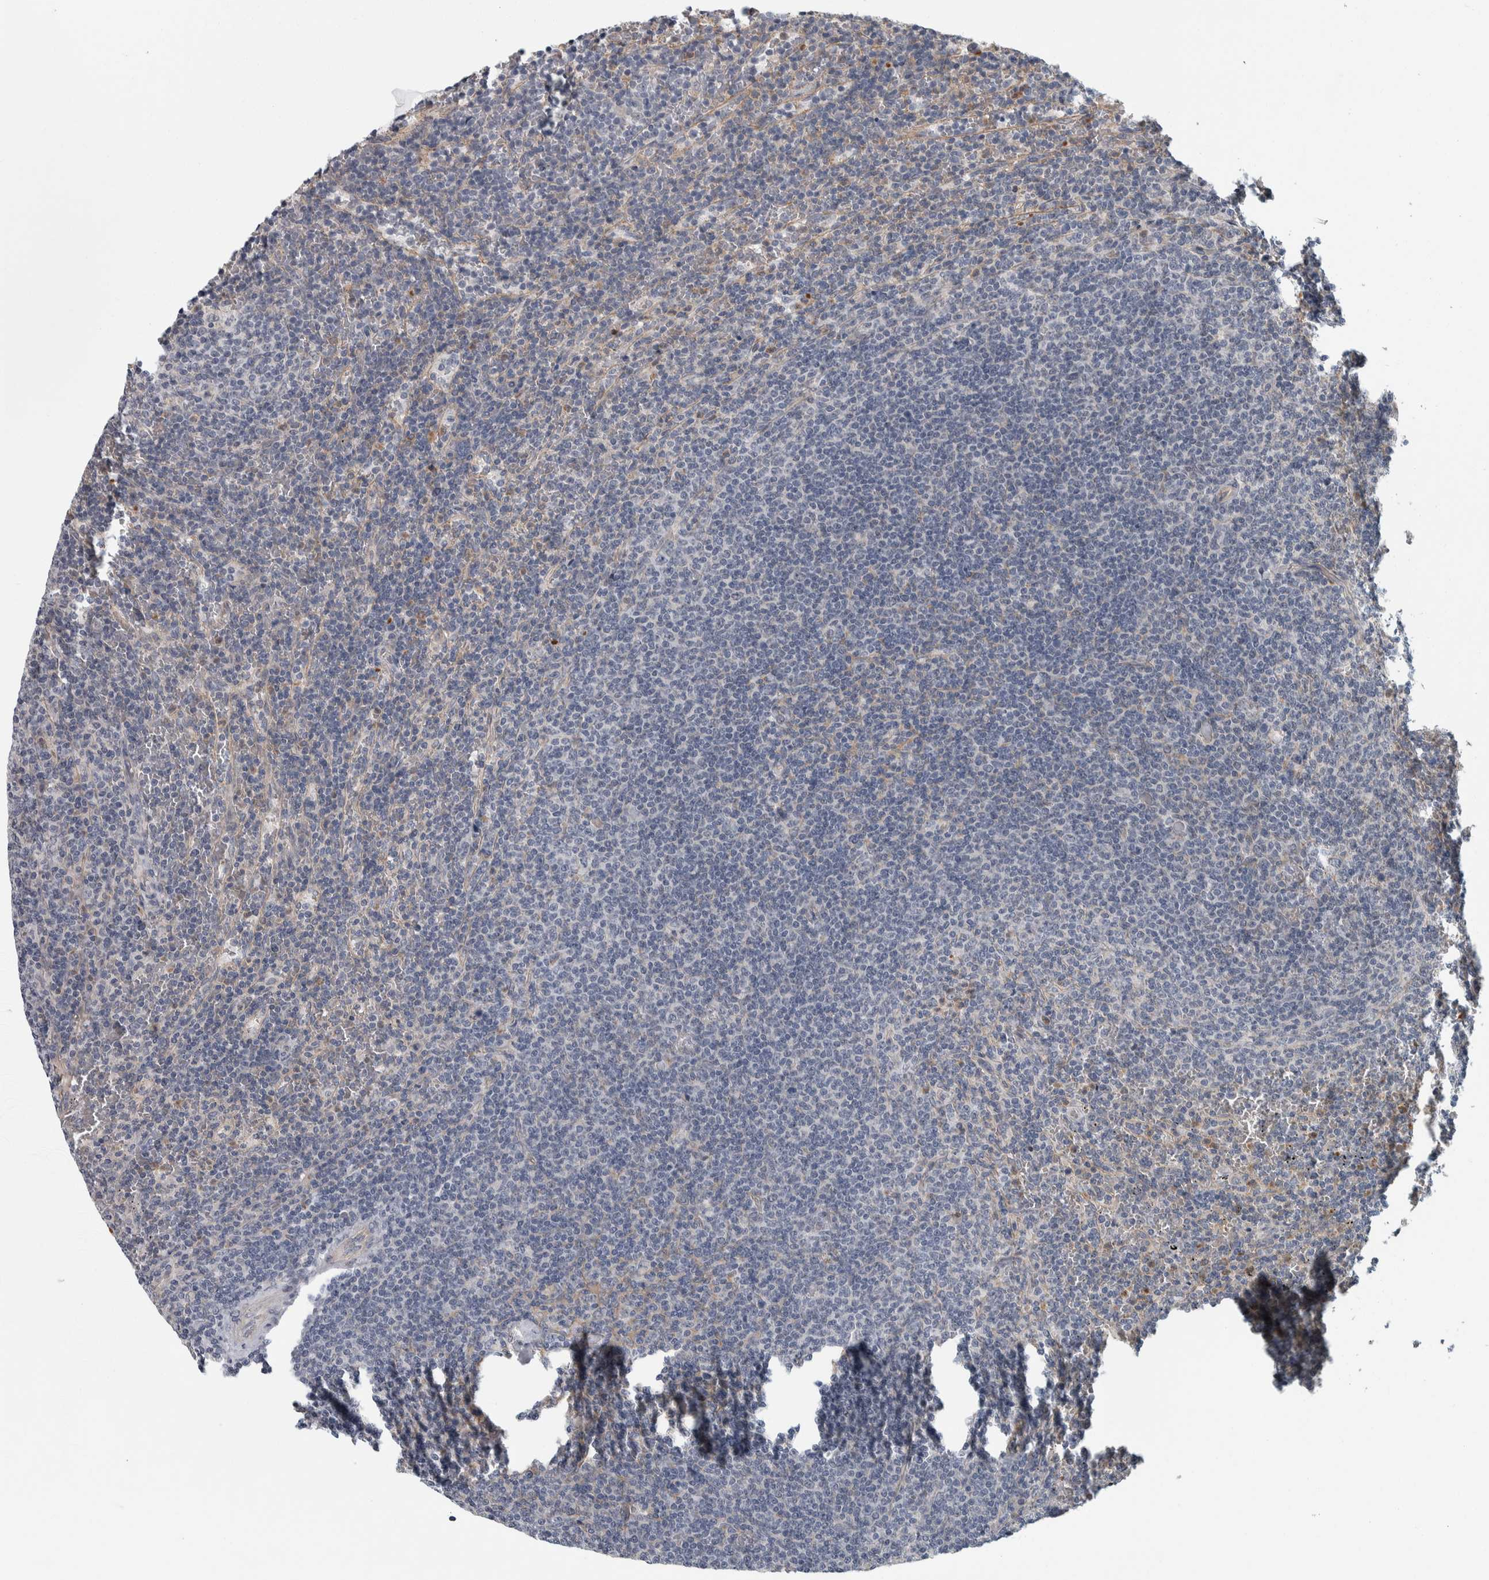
{"staining": {"intensity": "negative", "quantity": "none", "location": "none"}, "tissue": "lymphoma", "cell_type": "Tumor cells", "image_type": "cancer", "snomed": [{"axis": "morphology", "description": "Malignant lymphoma, non-Hodgkin's type, Low grade"}, {"axis": "topography", "description": "Spleen"}], "caption": "Image shows no significant protein expression in tumor cells of lymphoma.", "gene": "KCNJ3", "patient": {"sex": "female", "age": 50}}